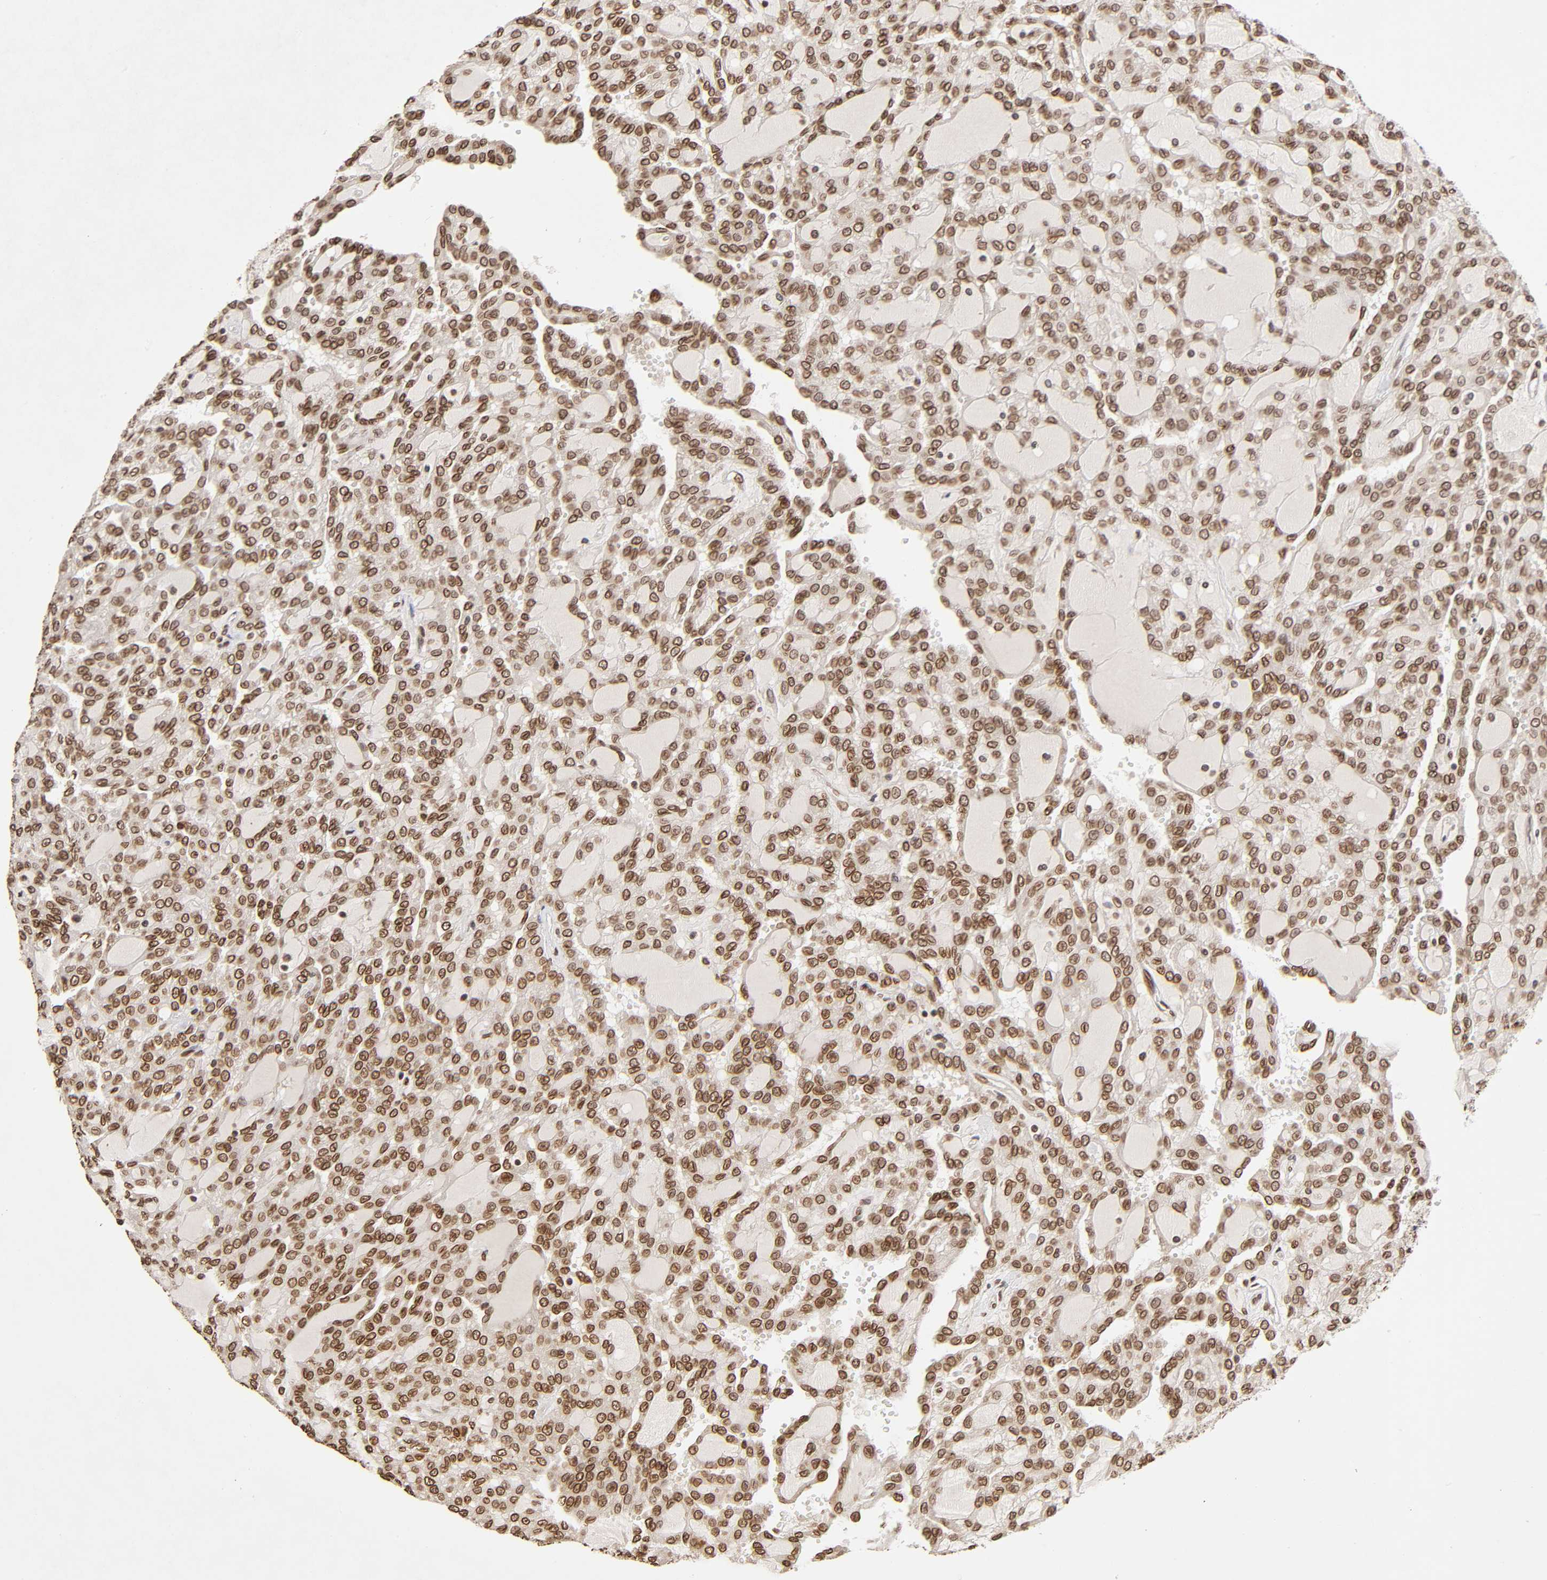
{"staining": {"intensity": "moderate", "quantity": ">75%", "location": "nuclear"}, "tissue": "renal cancer", "cell_type": "Tumor cells", "image_type": "cancer", "snomed": [{"axis": "morphology", "description": "Adenocarcinoma, NOS"}, {"axis": "topography", "description": "Kidney"}], "caption": "Immunohistochemical staining of renal cancer (adenocarcinoma) exhibits medium levels of moderate nuclear protein expression in approximately >75% of tumor cells.", "gene": "MLLT6", "patient": {"sex": "male", "age": 63}}